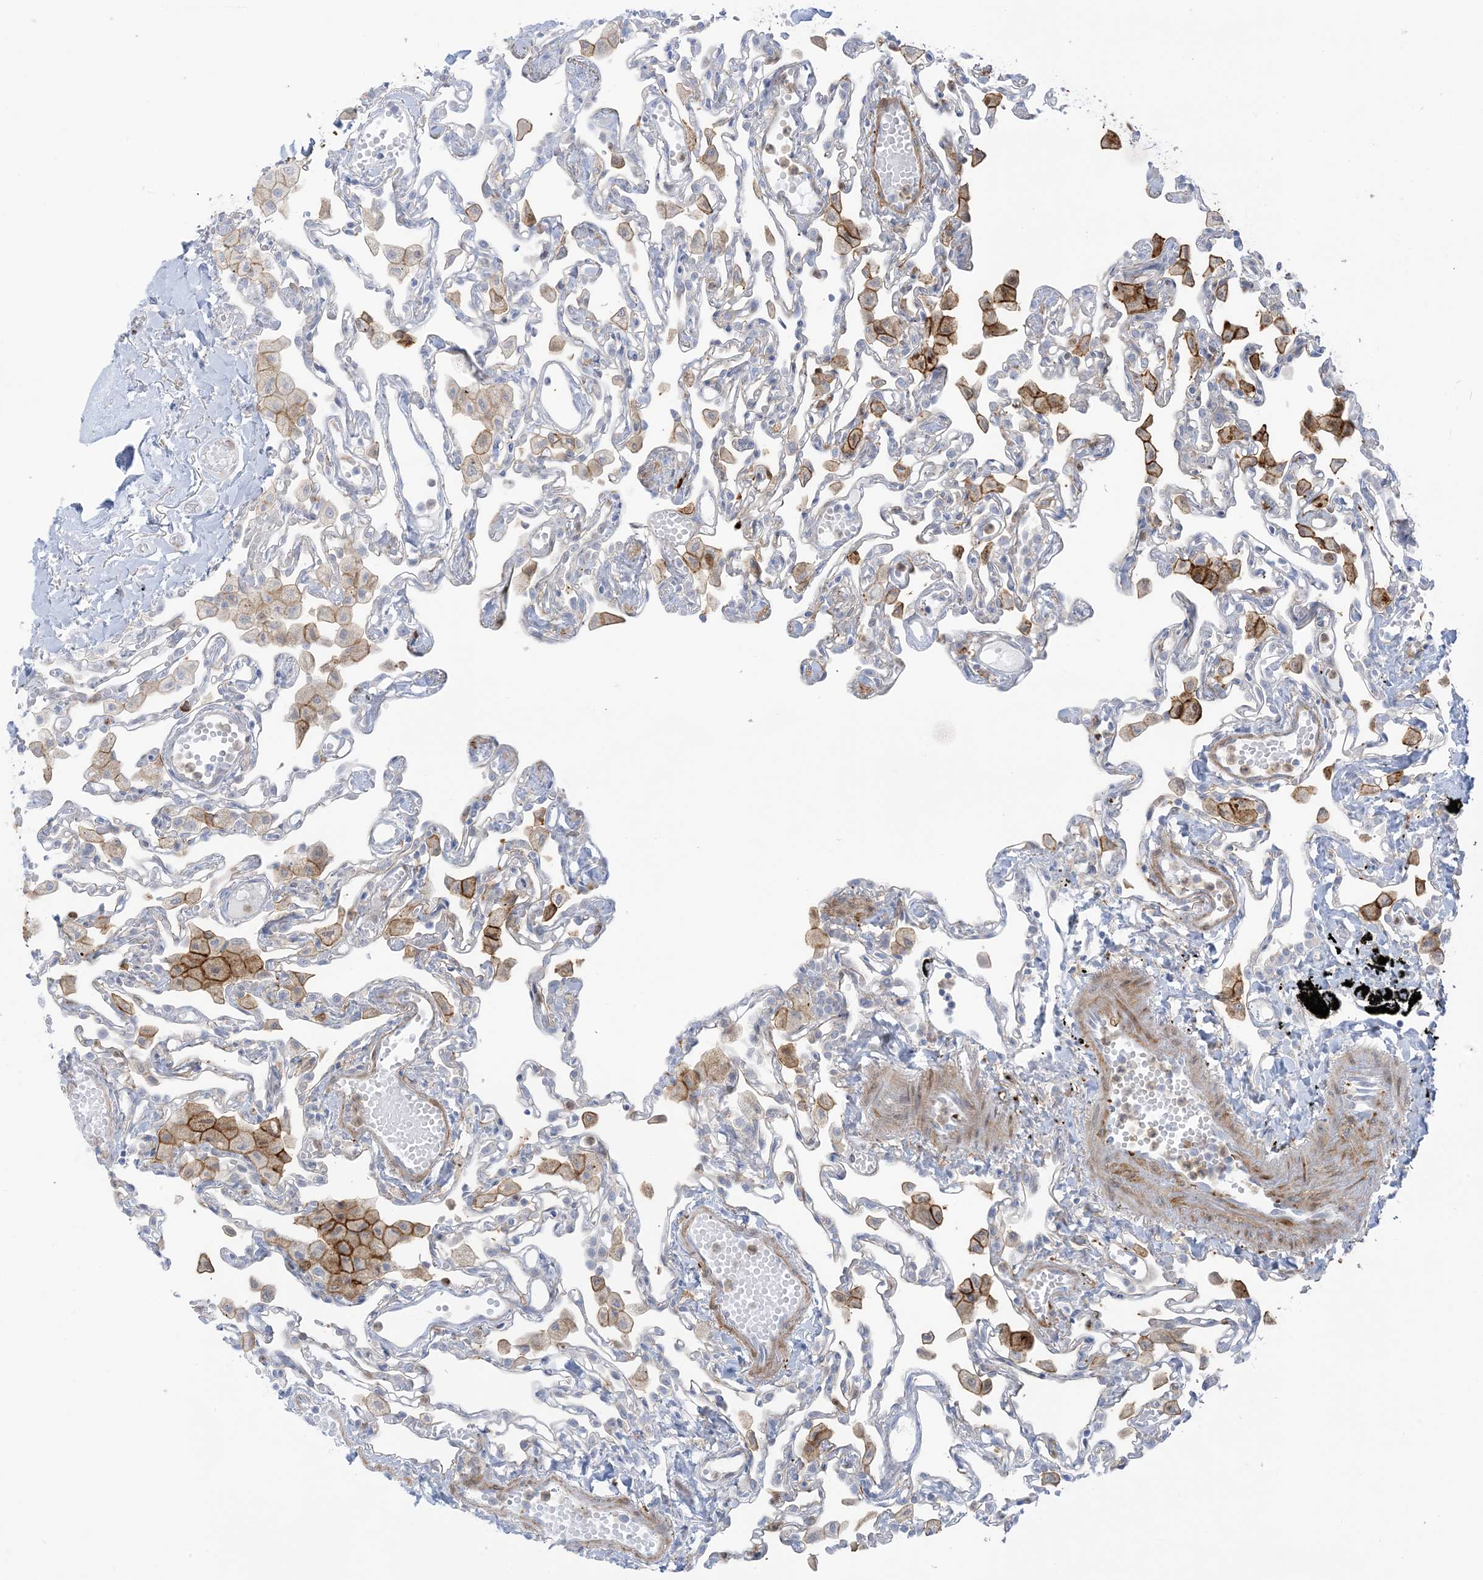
{"staining": {"intensity": "negative", "quantity": "none", "location": "none"}, "tissue": "lung", "cell_type": "Alveolar cells", "image_type": "normal", "snomed": [{"axis": "morphology", "description": "Normal tissue, NOS"}, {"axis": "topography", "description": "Bronchus"}, {"axis": "topography", "description": "Lung"}], "caption": "Alveolar cells are negative for brown protein staining in benign lung.", "gene": "ICMT", "patient": {"sex": "female", "age": 49}}